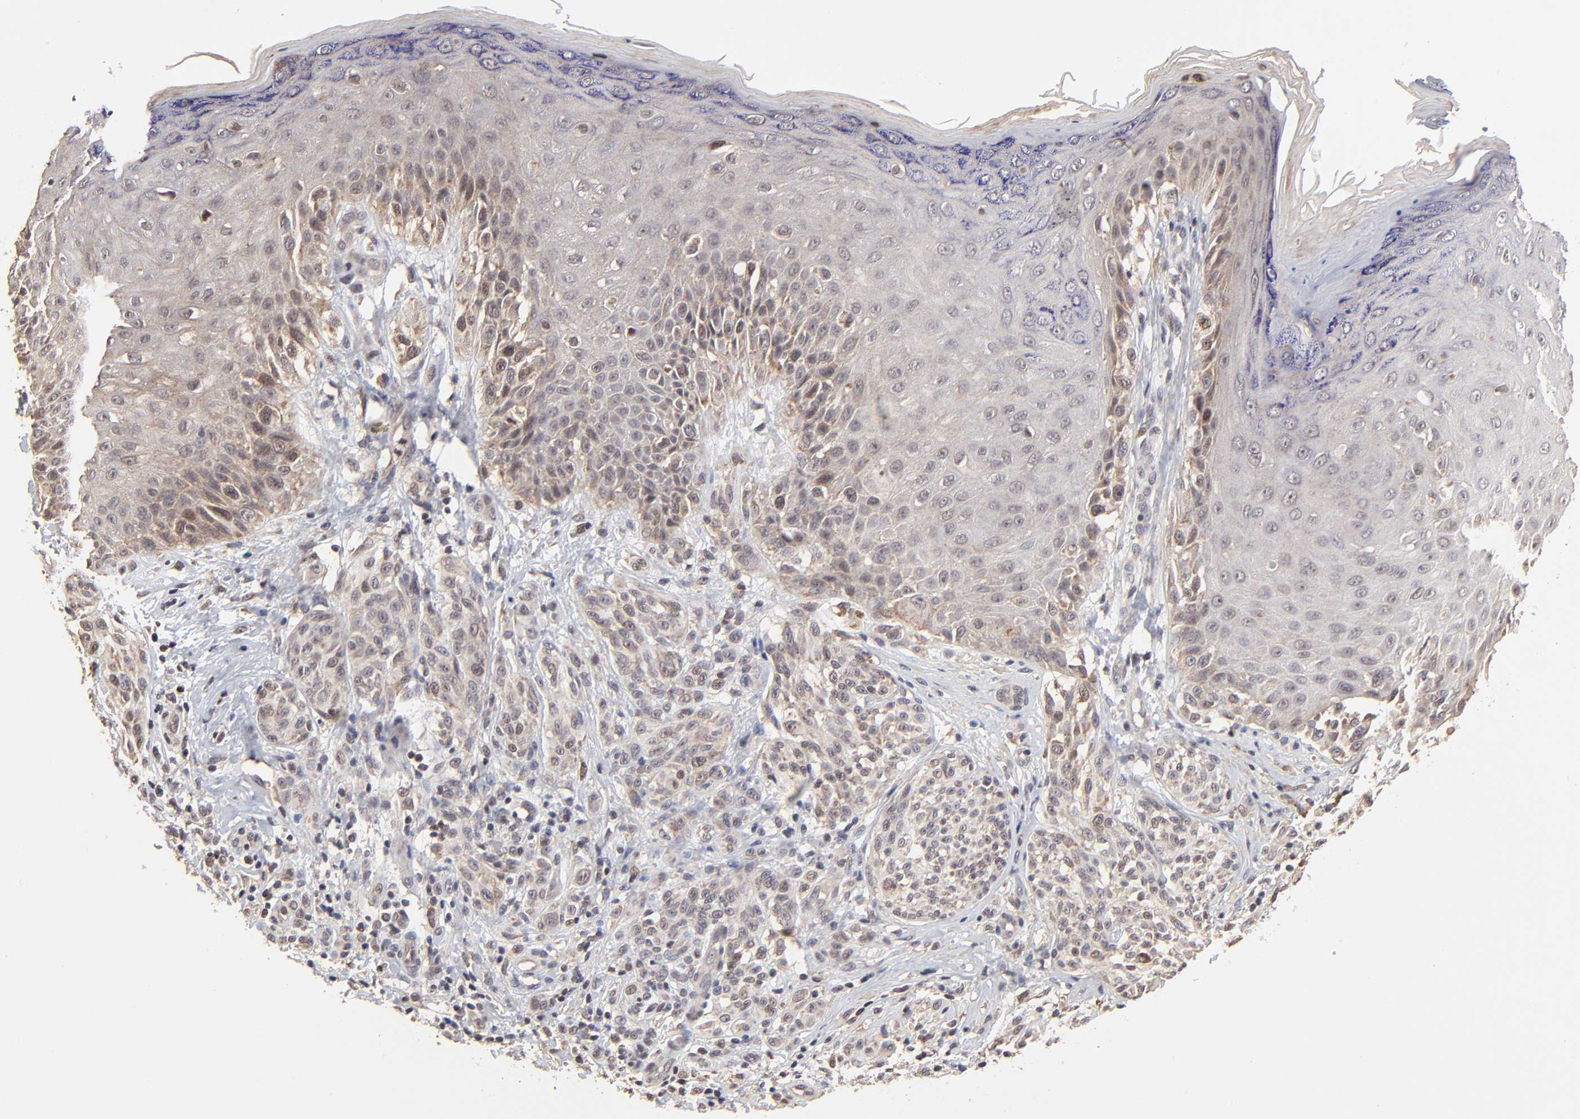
{"staining": {"intensity": "weak", "quantity": "25%-75%", "location": "cytoplasmic/membranous"}, "tissue": "melanoma", "cell_type": "Tumor cells", "image_type": "cancer", "snomed": [{"axis": "morphology", "description": "Malignant melanoma, NOS"}, {"axis": "topography", "description": "Skin"}], "caption": "This is an image of immunohistochemistry staining of malignant melanoma, which shows weak expression in the cytoplasmic/membranous of tumor cells.", "gene": "FRMD8", "patient": {"sex": "male", "age": 57}}